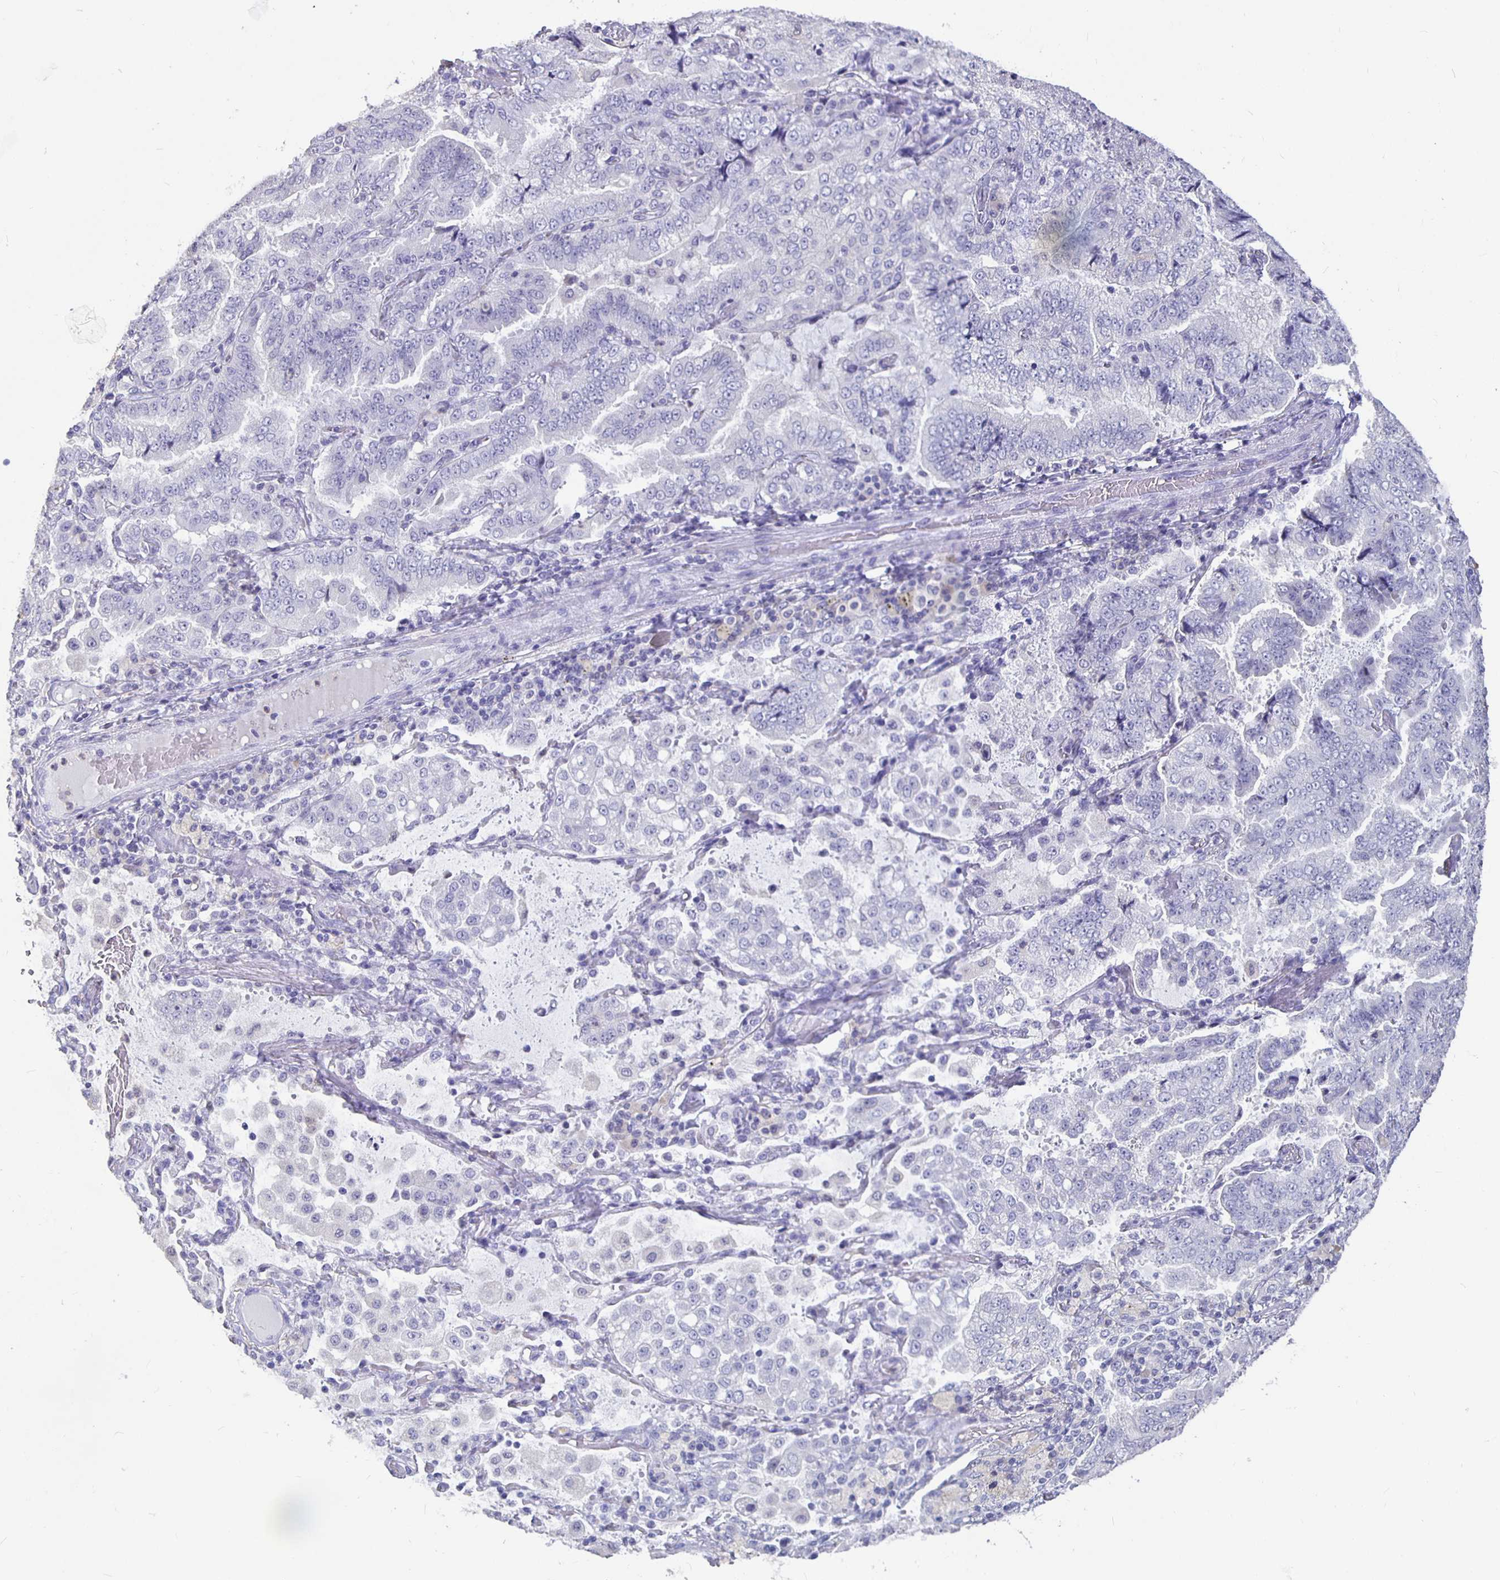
{"staining": {"intensity": "negative", "quantity": "none", "location": "none"}, "tissue": "lung cancer", "cell_type": "Tumor cells", "image_type": "cancer", "snomed": [{"axis": "morphology", "description": "Aneuploidy"}, {"axis": "morphology", "description": "Adenocarcinoma, NOS"}, {"axis": "morphology", "description": "Adenocarcinoma, metastatic, NOS"}, {"axis": "topography", "description": "Lymph node"}, {"axis": "topography", "description": "Lung"}], "caption": "Immunohistochemical staining of human lung cancer (adenocarcinoma) displays no significant staining in tumor cells.", "gene": "GPX4", "patient": {"sex": "female", "age": 48}}